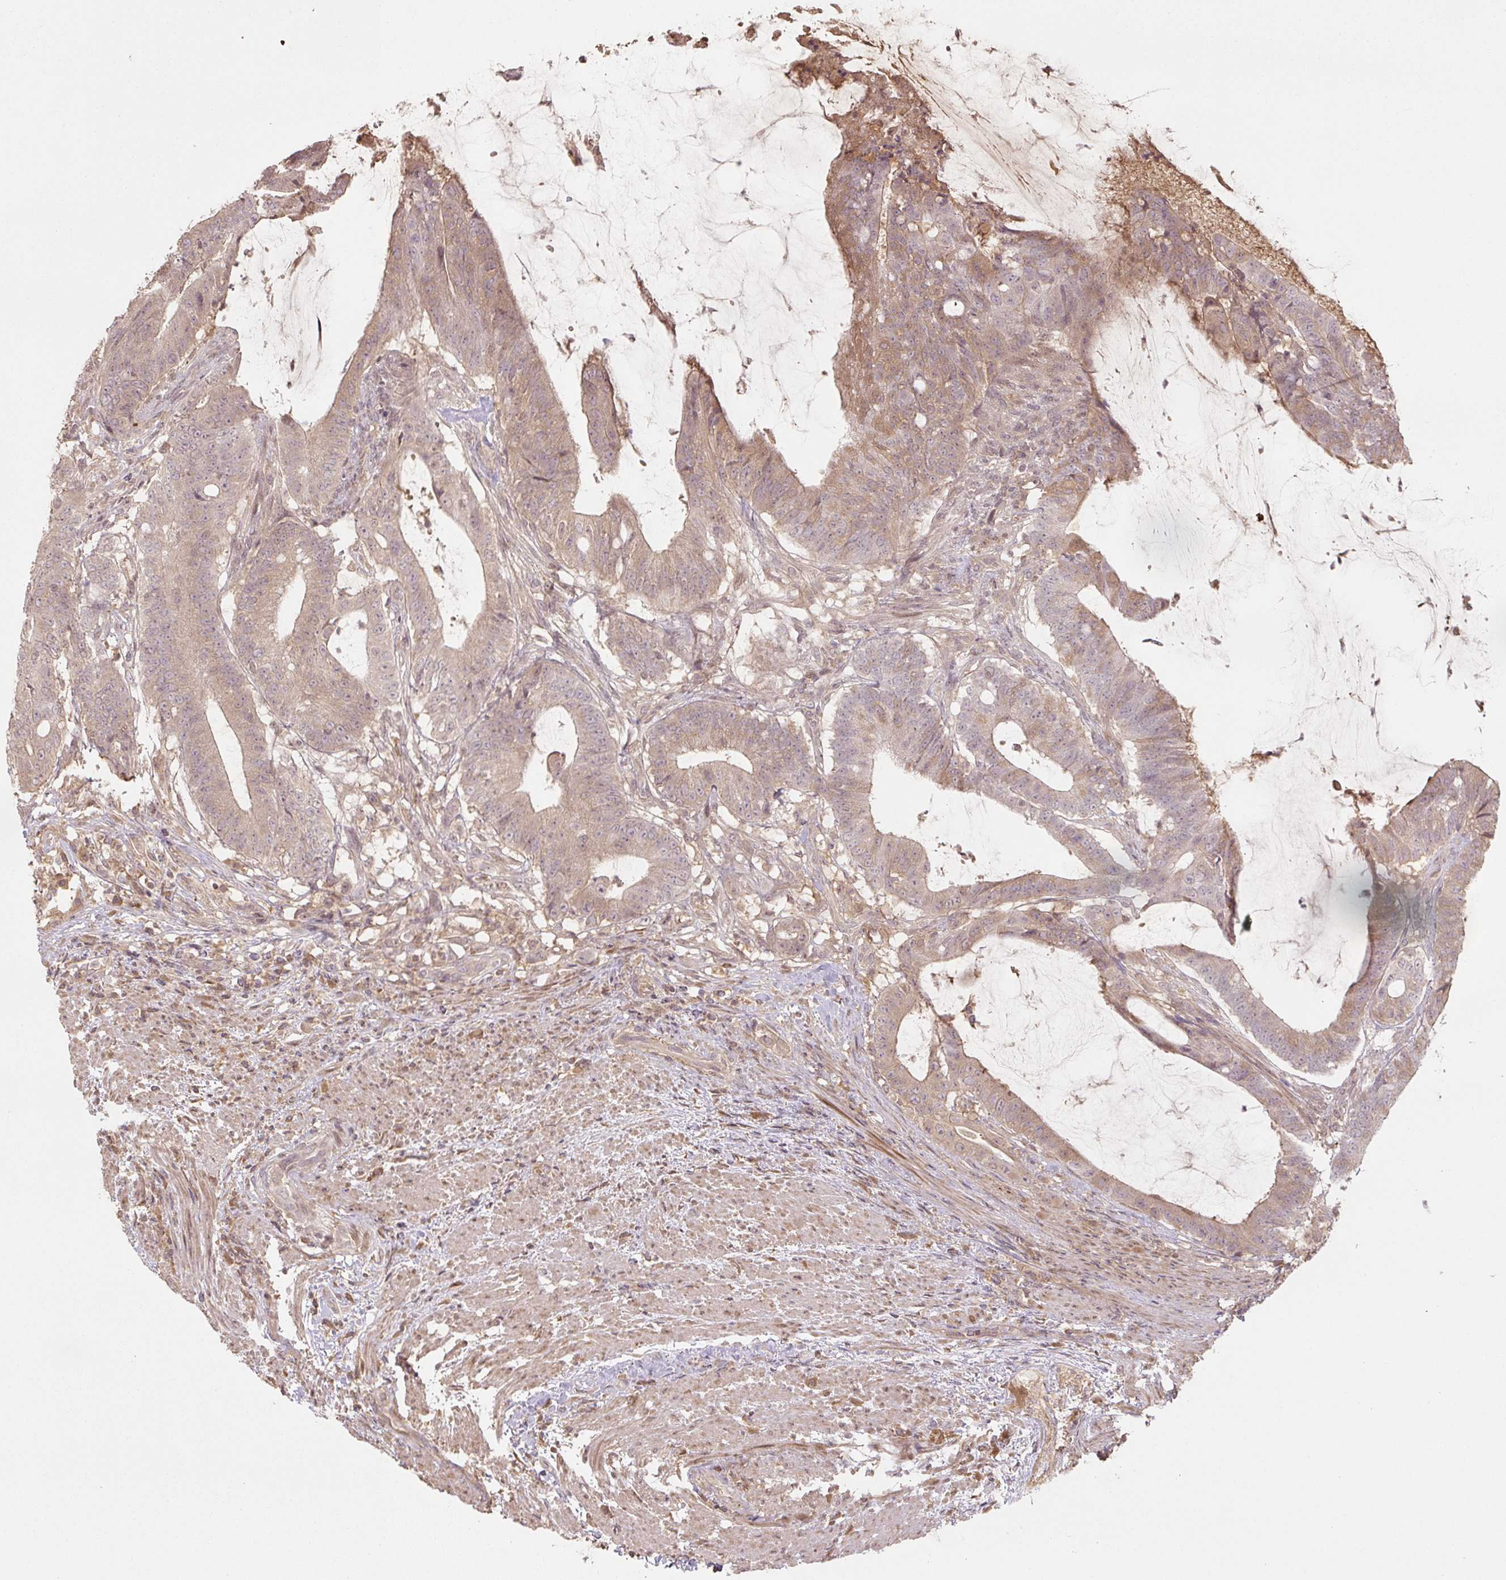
{"staining": {"intensity": "weak", "quantity": "25%-75%", "location": "cytoplasmic/membranous"}, "tissue": "colorectal cancer", "cell_type": "Tumor cells", "image_type": "cancer", "snomed": [{"axis": "morphology", "description": "Adenocarcinoma, NOS"}, {"axis": "topography", "description": "Colon"}], "caption": "There is low levels of weak cytoplasmic/membranous expression in tumor cells of colorectal adenocarcinoma, as demonstrated by immunohistochemical staining (brown color).", "gene": "C2orf73", "patient": {"sex": "female", "age": 43}}